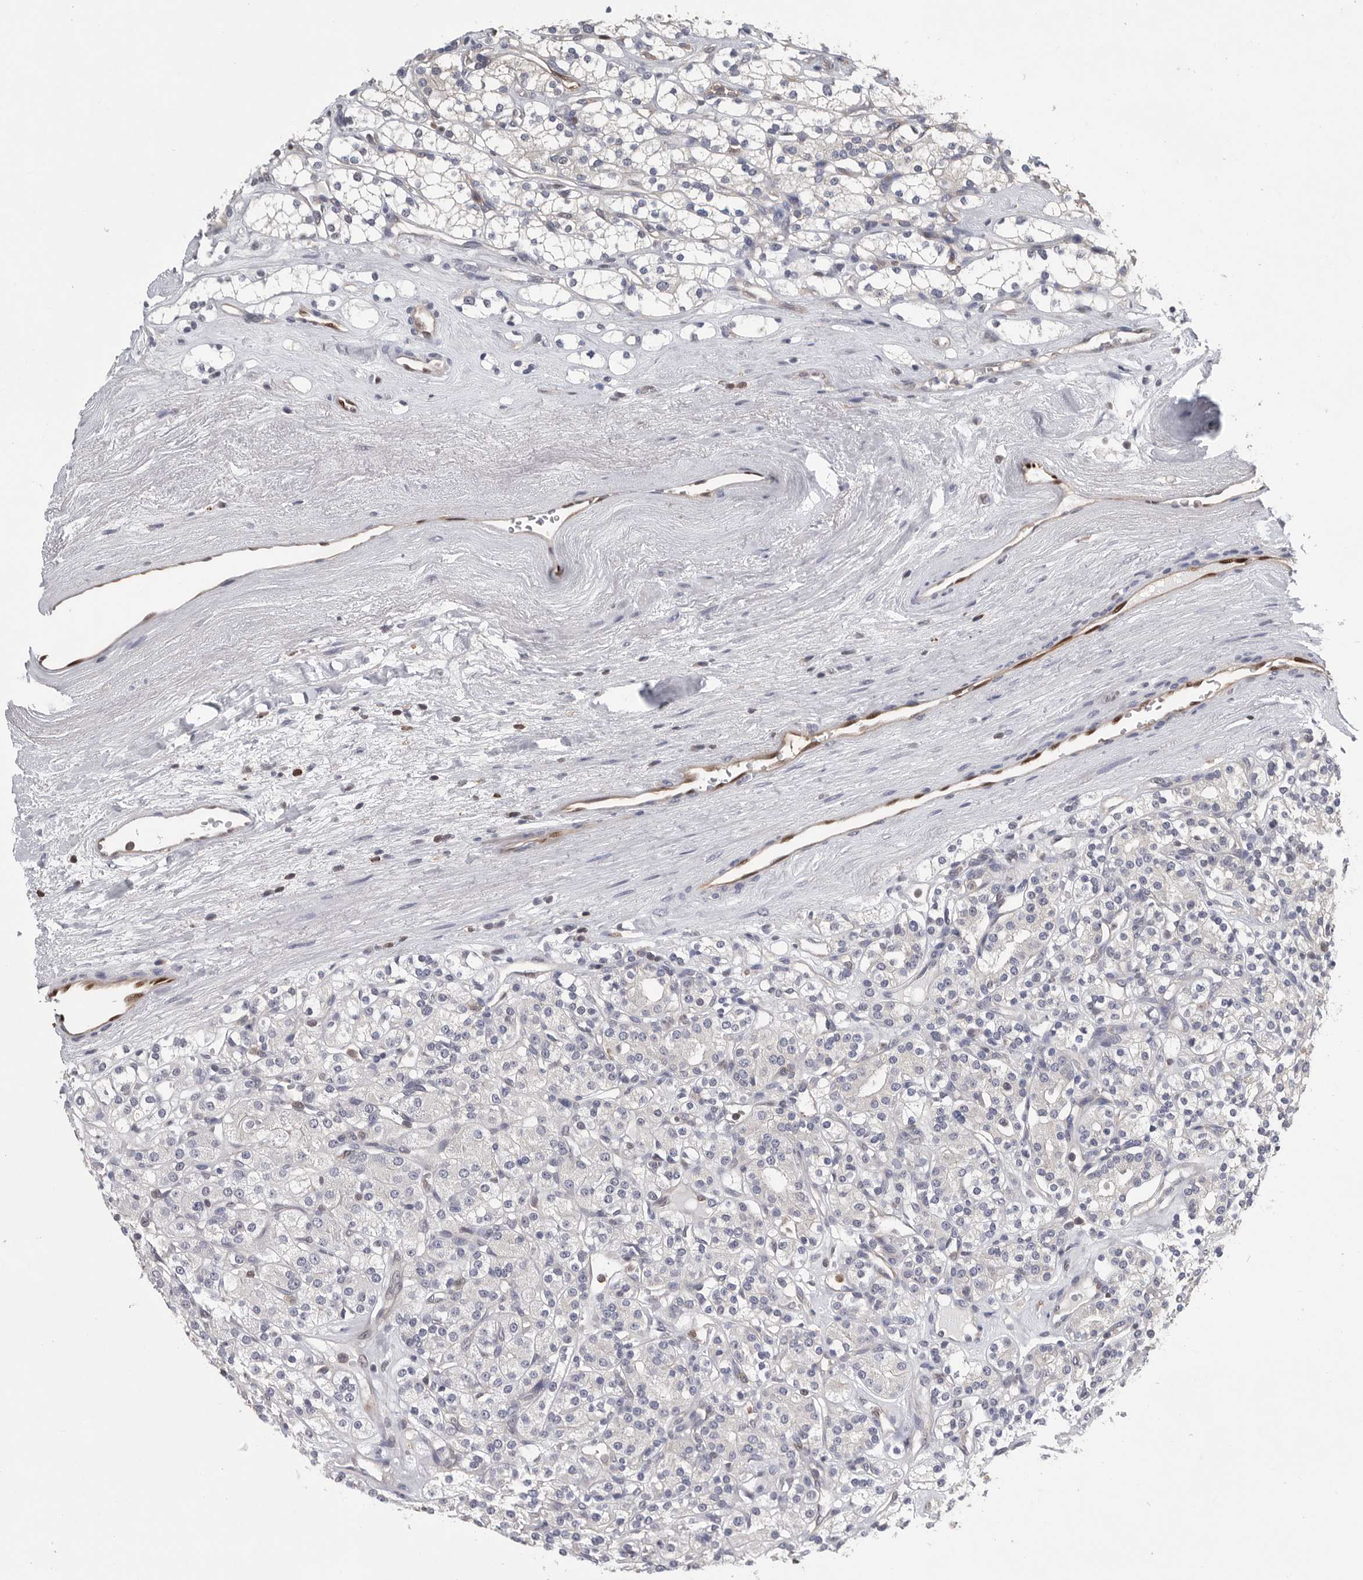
{"staining": {"intensity": "negative", "quantity": "none", "location": "none"}, "tissue": "renal cancer", "cell_type": "Tumor cells", "image_type": "cancer", "snomed": [{"axis": "morphology", "description": "Adenocarcinoma, NOS"}, {"axis": "topography", "description": "Kidney"}], "caption": "Protein analysis of adenocarcinoma (renal) exhibits no significant expression in tumor cells. (DAB (3,3'-diaminobenzidine) immunohistochemistry (IHC) visualized using brightfield microscopy, high magnification).", "gene": "PDCD4", "patient": {"sex": "male", "age": 77}}